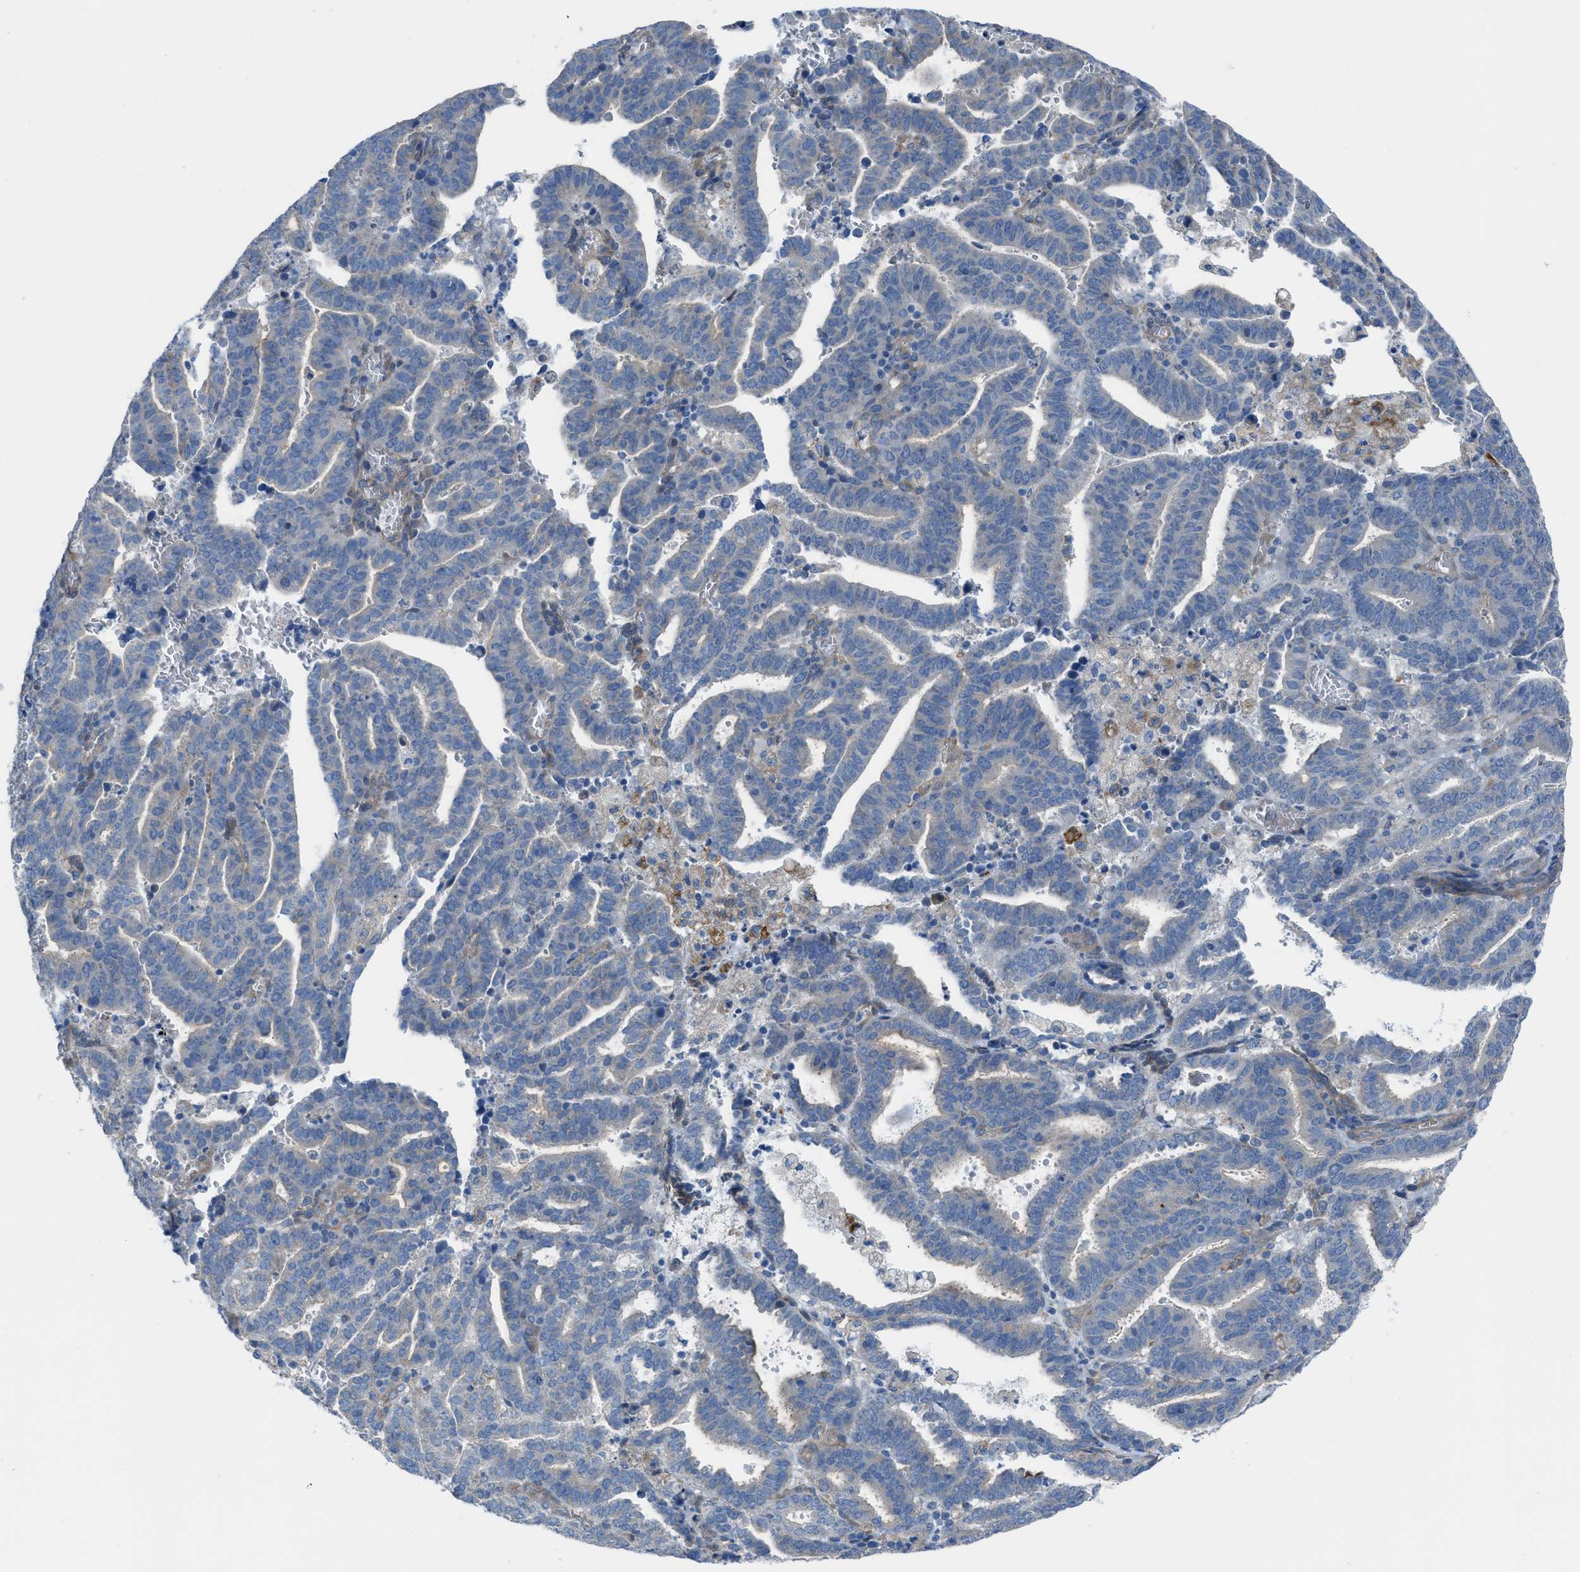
{"staining": {"intensity": "negative", "quantity": "none", "location": "none"}, "tissue": "endometrial cancer", "cell_type": "Tumor cells", "image_type": "cancer", "snomed": [{"axis": "morphology", "description": "Adenocarcinoma, NOS"}, {"axis": "topography", "description": "Uterus"}], "caption": "A high-resolution photomicrograph shows immunohistochemistry staining of endometrial cancer, which exhibits no significant staining in tumor cells.", "gene": "EGFR", "patient": {"sex": "female", "age": 83}}